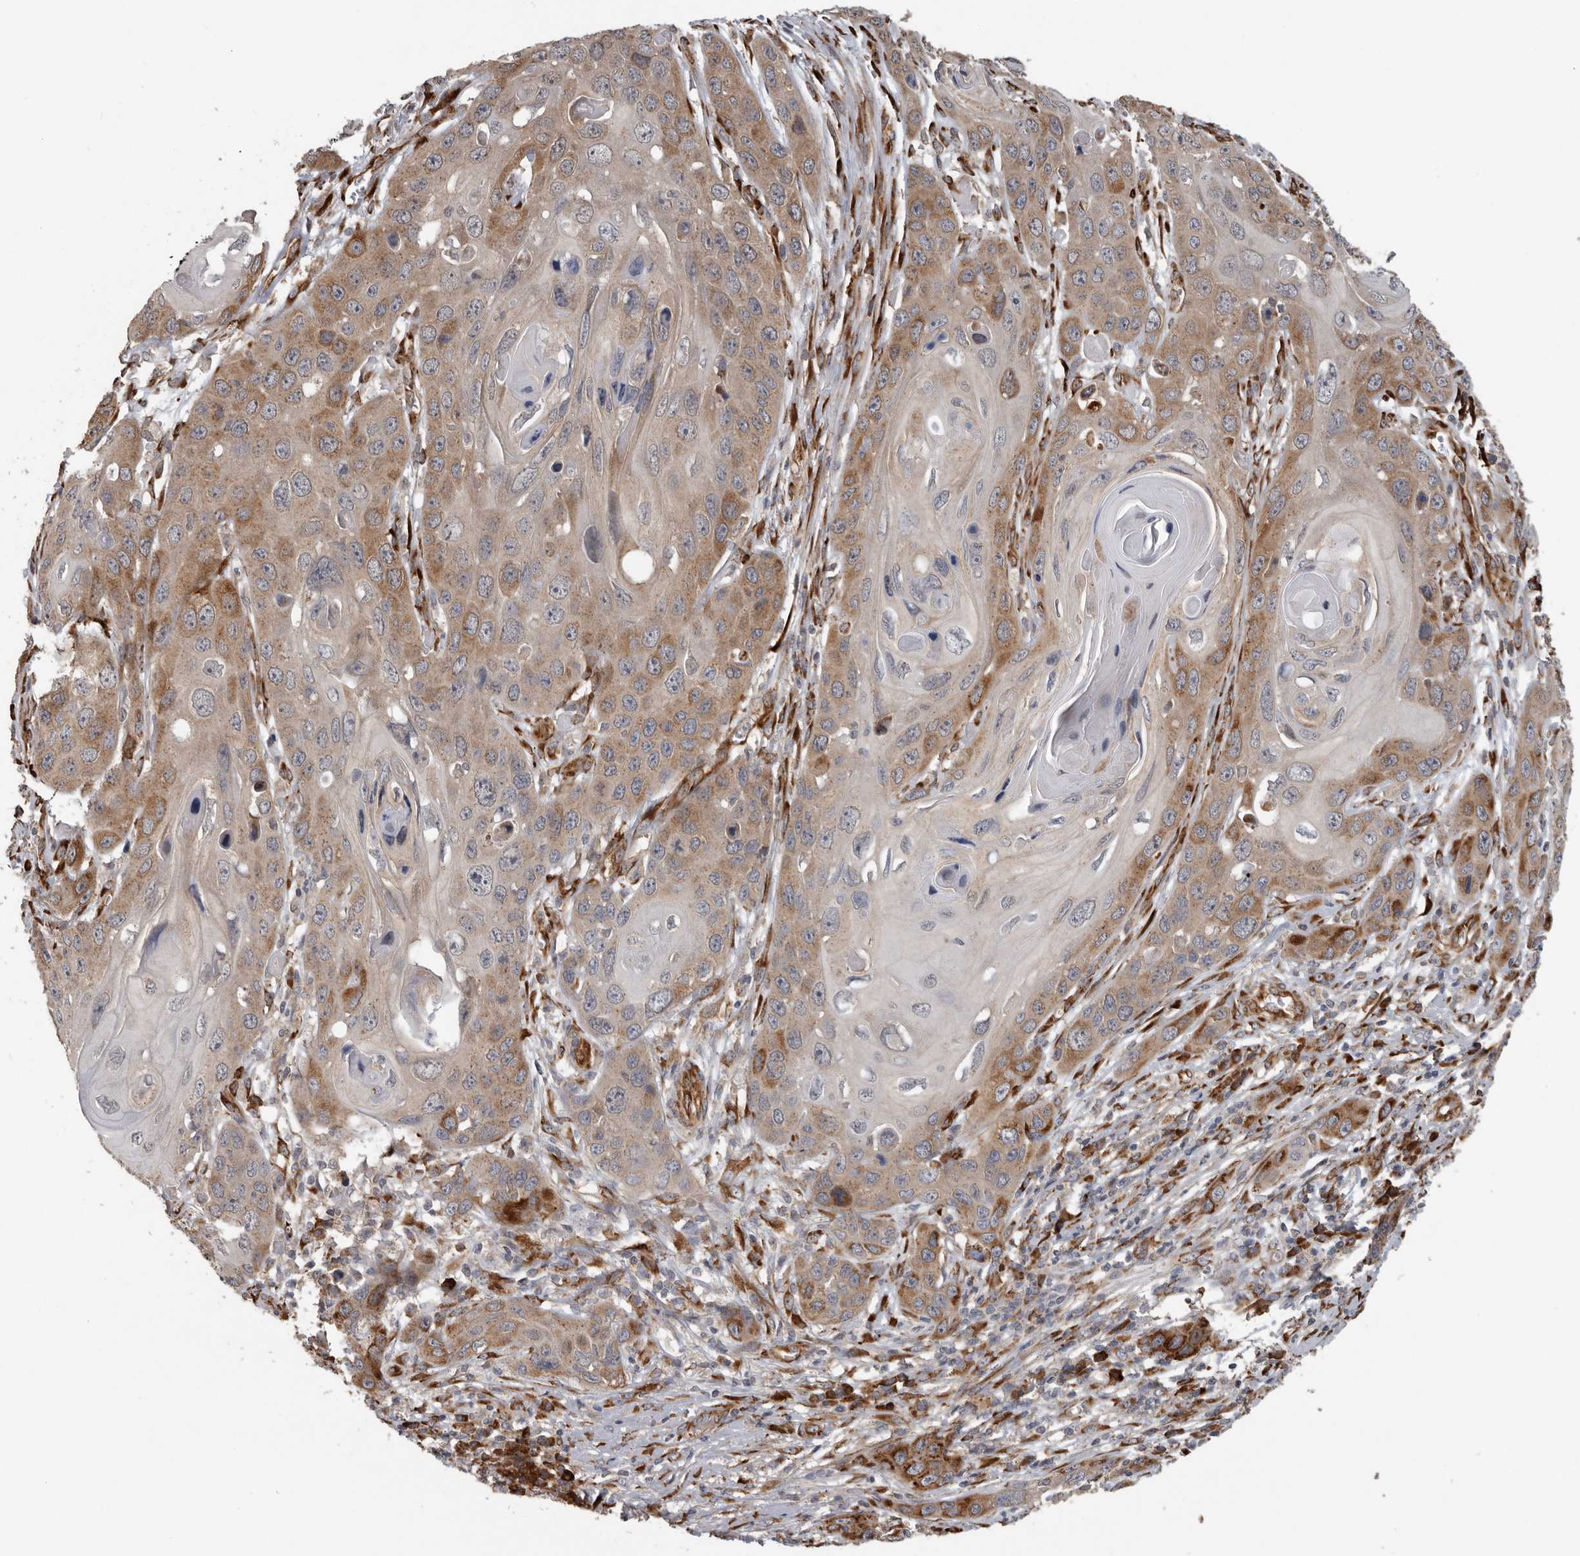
{"staining": {"intensity": "weak", "quantity": ">75%", "location": "cytoplasmic/membranous"}, "tissue": "skin cancer", "cell_type": "Tumor cells", "image_type": "cancer", "snomed": [{"axis": "morphology", "description": "Squamous cell carcinoma, NOS"}, {"axis": "topography", "description": "Skin"}], "caption": "Protein expression analysis of skin cancer displays weak cytoplasmic/membranous expression in about >75% of tumor cells.", "gene": "CEP350", "patient": {"sex": "male", "age": 55}}